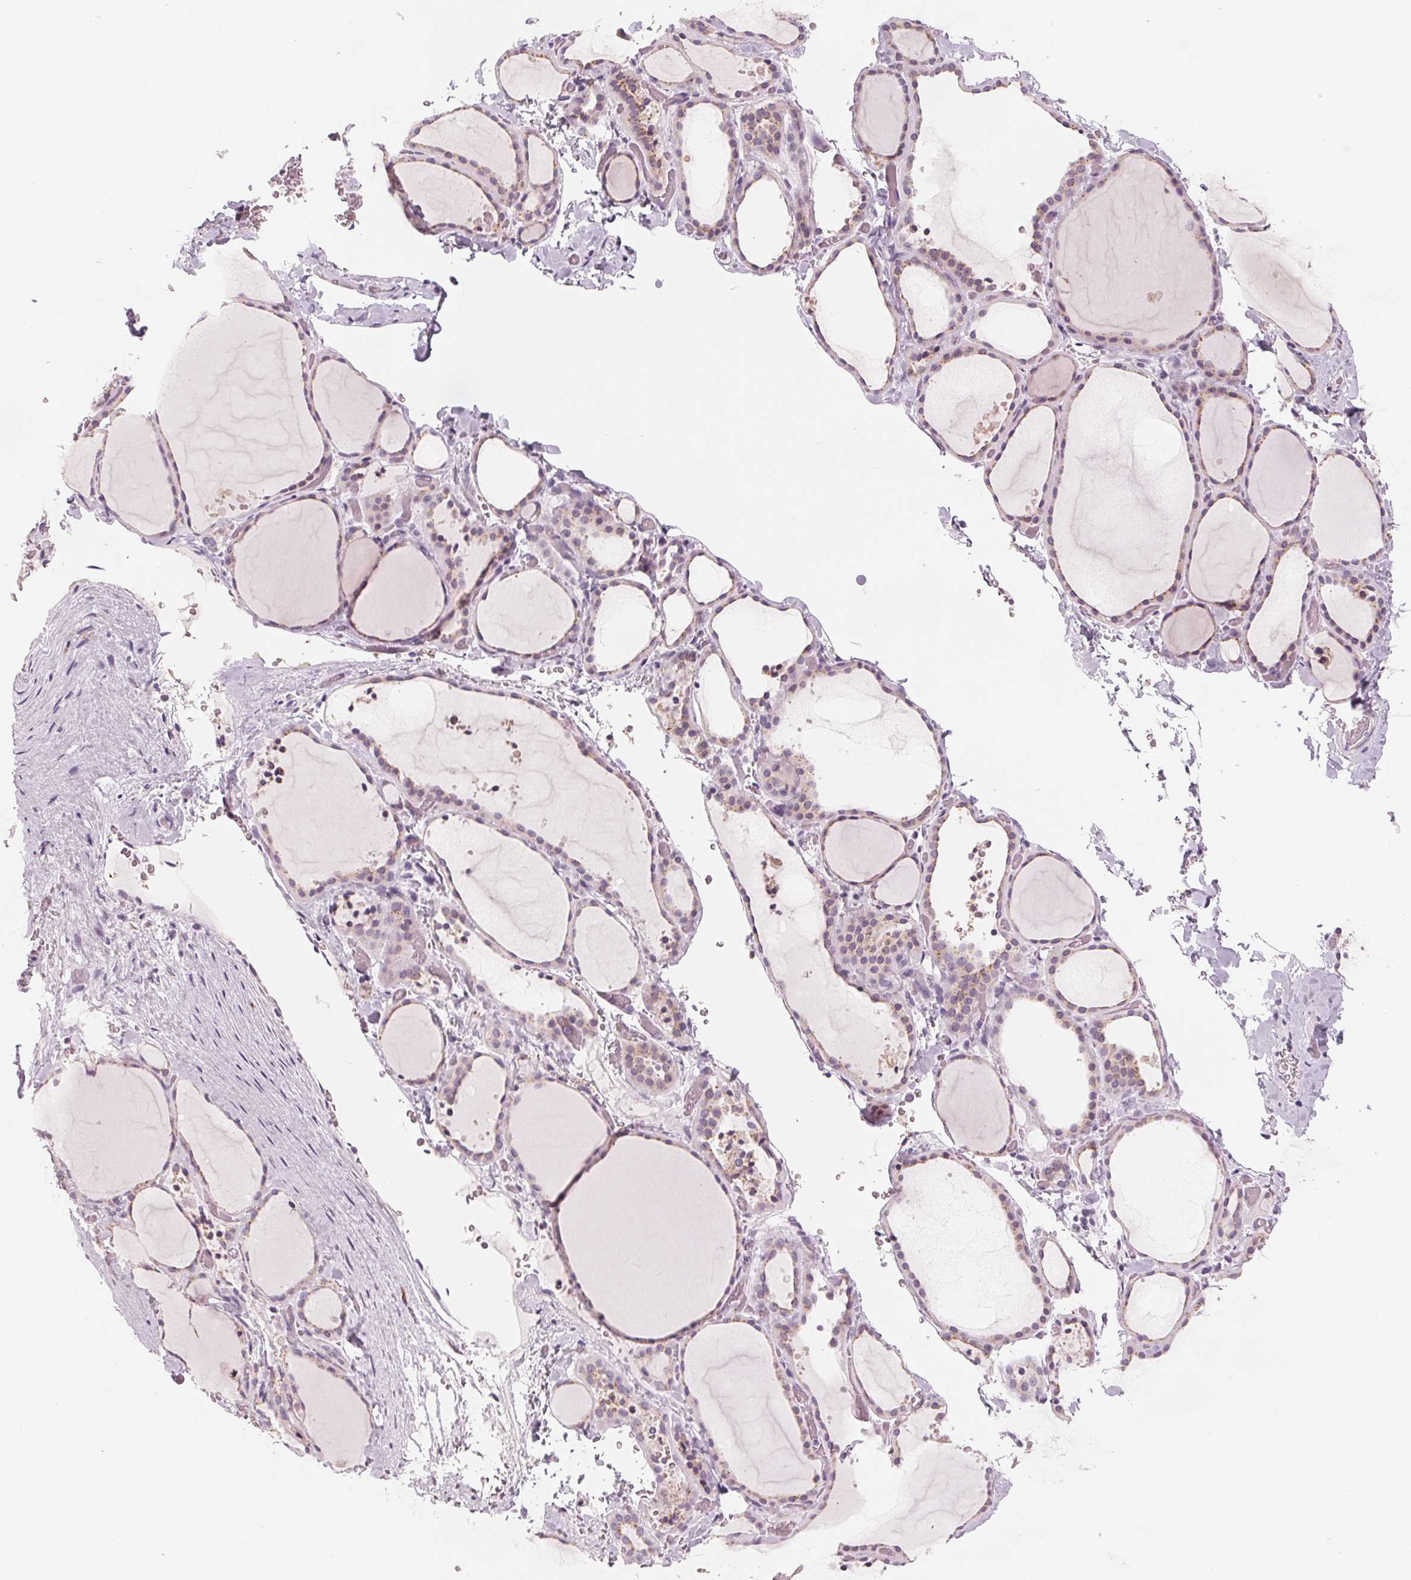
{"staining": {"intensity": "weak", "quantity": "25%-75%", "location": "cytoplasmic/membranous"}, "tissue": "thyroid gland", "cell_type": "Glandular cells", "image_type": "normal", "snomed": [{"axis": "morphology", "description": "Normal tissue, NOS"}, {"axis": "topography", "description": "Thyroid gland"}], "caption": "Immunohistochemistry photomicrograph of unremarkable thyroid gland stained for a protein (brown), which reveals low levels of weak cytoplasmic/membranous expression in about 25%-75% of glandular cells.", "gene": "IL9R", "patient": {"sex": "female", "age": 36}}